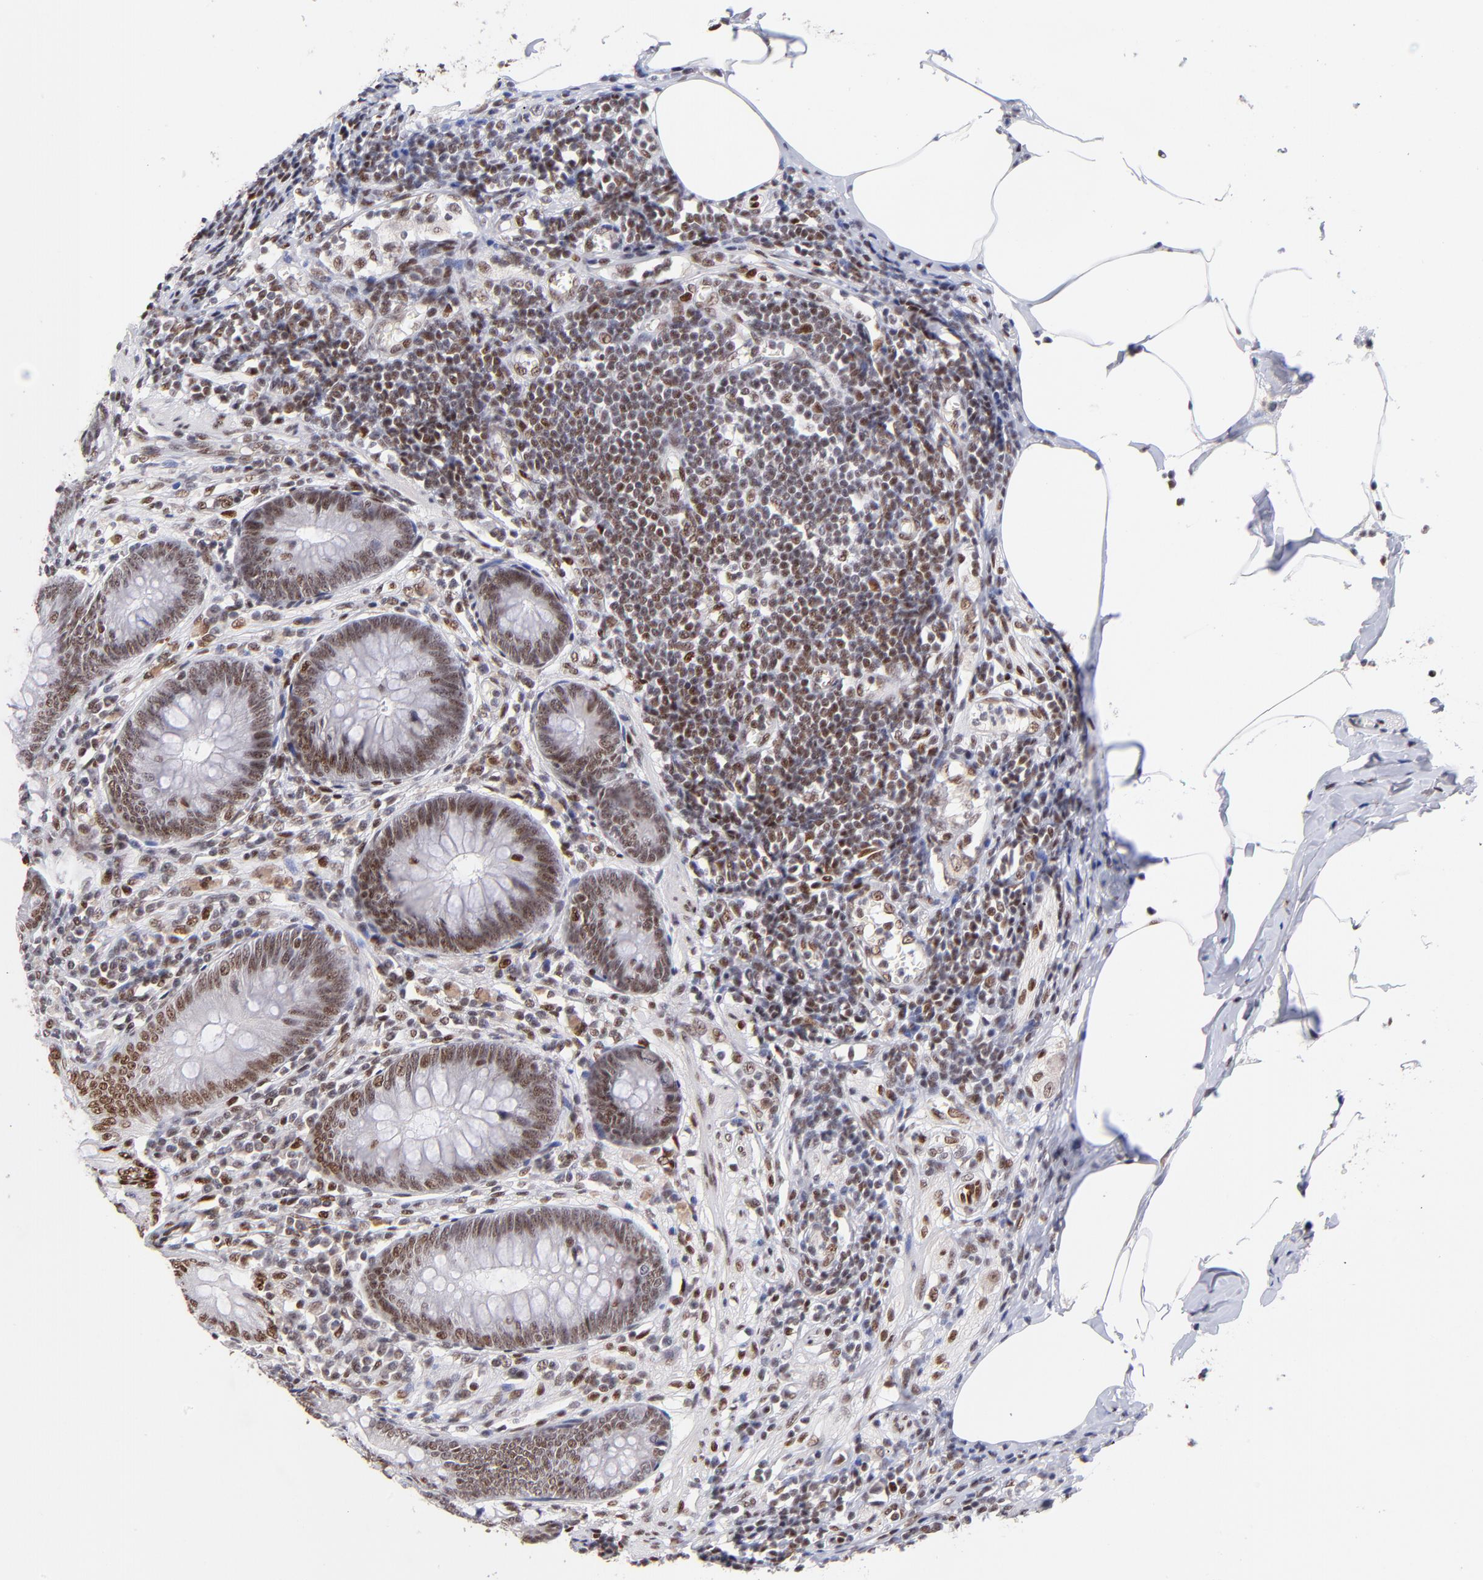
{"staining": {"intensity": "strong", "quantity": ">75%", "location": "nuclear"}, "tissue": "appendix", "cell_type": "Glandular cells", "image_type": "normal", "snomed": [{"axis": "morphology", "description": "Normal tissue, NOS"}, {"axis": "morphology", "description": "Inflammation, NOS"}, {"axis": "topography", "description": "Appendix"}], "caption": "DAB (3,3'-diaminobenzidine) immunohistochemical staining of normal human appendix shows strong nuclear protein positivity in approximately >75% of glandular cells. Nuclei are stained in blue.", "gene": "MIDEAS", "patient": {"sex": "male", "age": 46}}